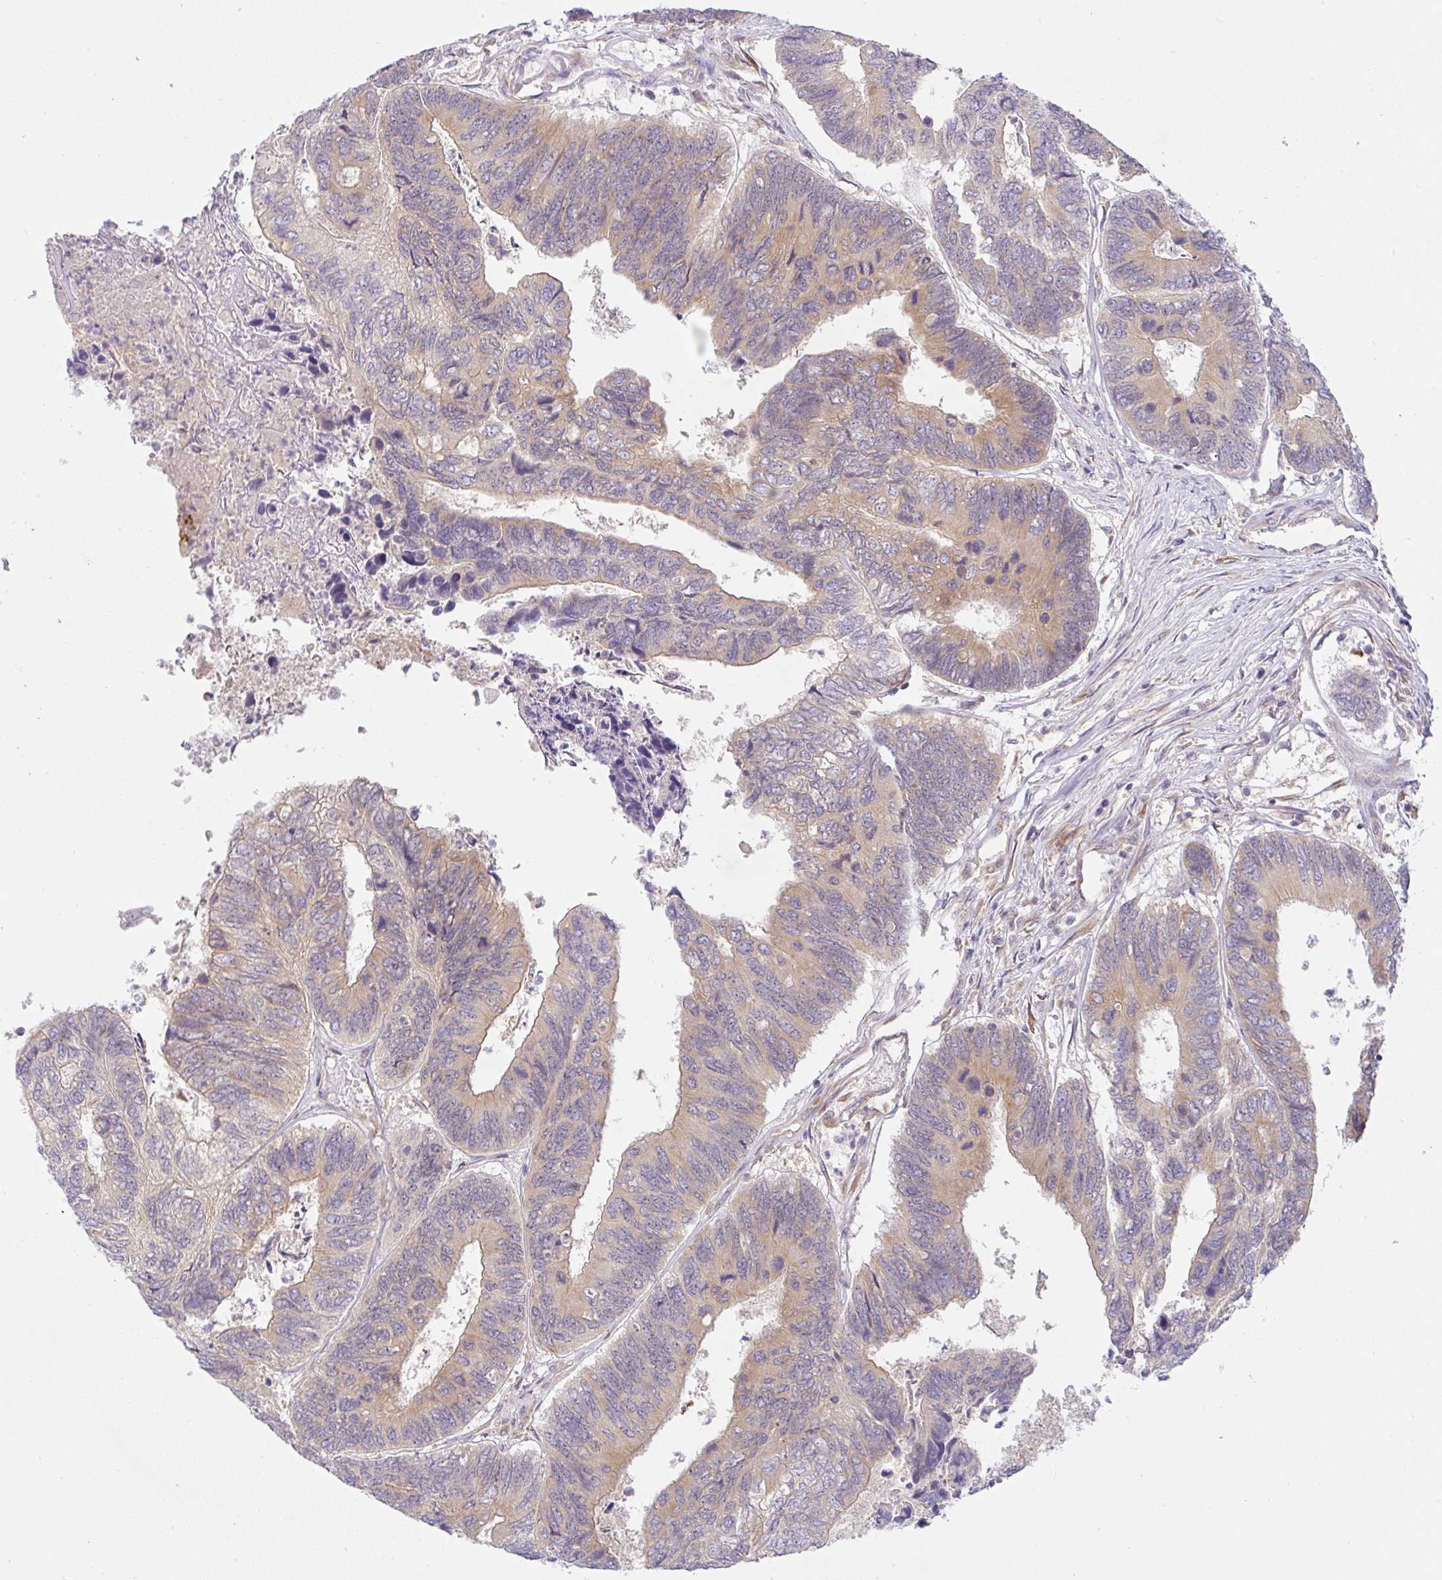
{"staining": {"intensity": "weak", "quantity": ">75%", "location": "cytoplasmic/membranous"}, "tissue": "colorectal cancer", "cell_type": "Tumor cells", "image_type": "cancer", "snomed": [{"axis": "morphology", "description": "Adenocarcinoma, NOS"}, {"axis": "topography", "description": "Colon"}], "caption": "A low amount of weak cytoplasmic/membranous expression is identified in about >75% of tumor cells in colorectal cancer tissue. (DAB (3,3'-diaminobenzidine) IHC with brightfield microscopy, high magnification).", "gene": "DERL2", "patient": {"sex": "female", "age": 67}}